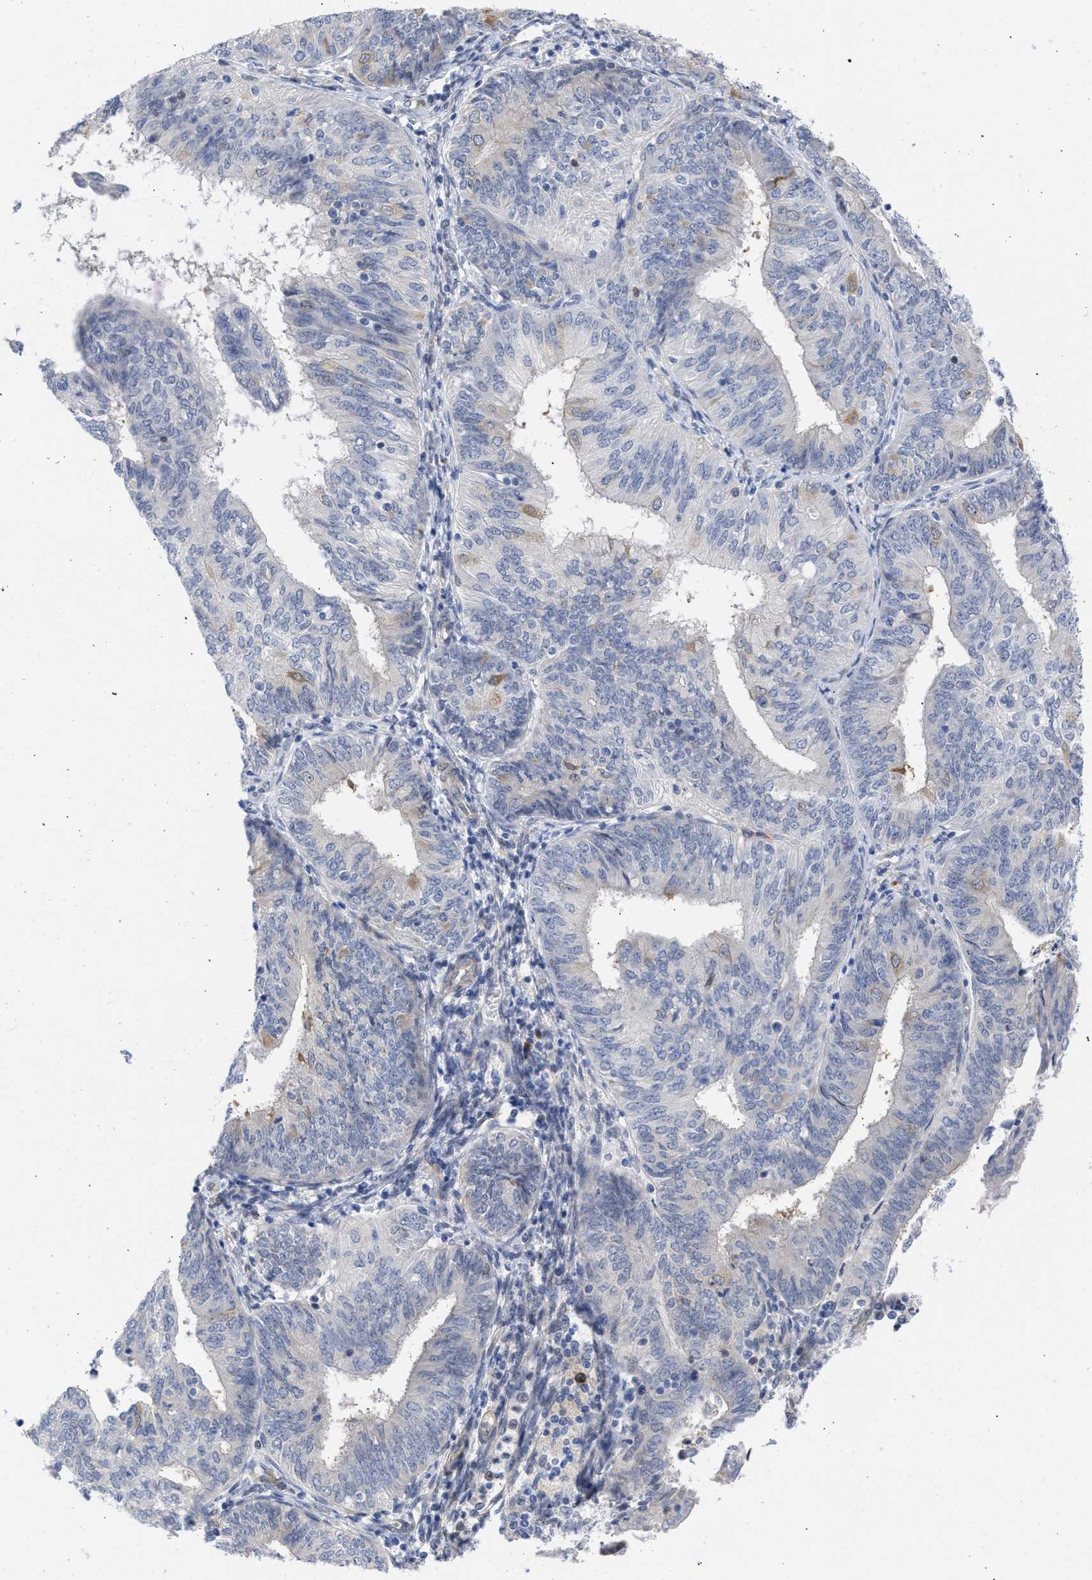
{"staining": {"intensity": "negative", "quantity": "none", "location": "none"}, "tissue": "endometrial cancer", "cell_type": "Tumor cells", "image_type": "cancer", "snomed": [{"axis": "morphology", "description": "Adenocarcinoma, NOS"}, {"axis": "topography", "description": "Endometrium"}], "caption": "The histopathology image reveals no staining of tumor cells in endometrial cancer.", "gene": "THRA", "patient": {"sex": "female", "age": 58}}